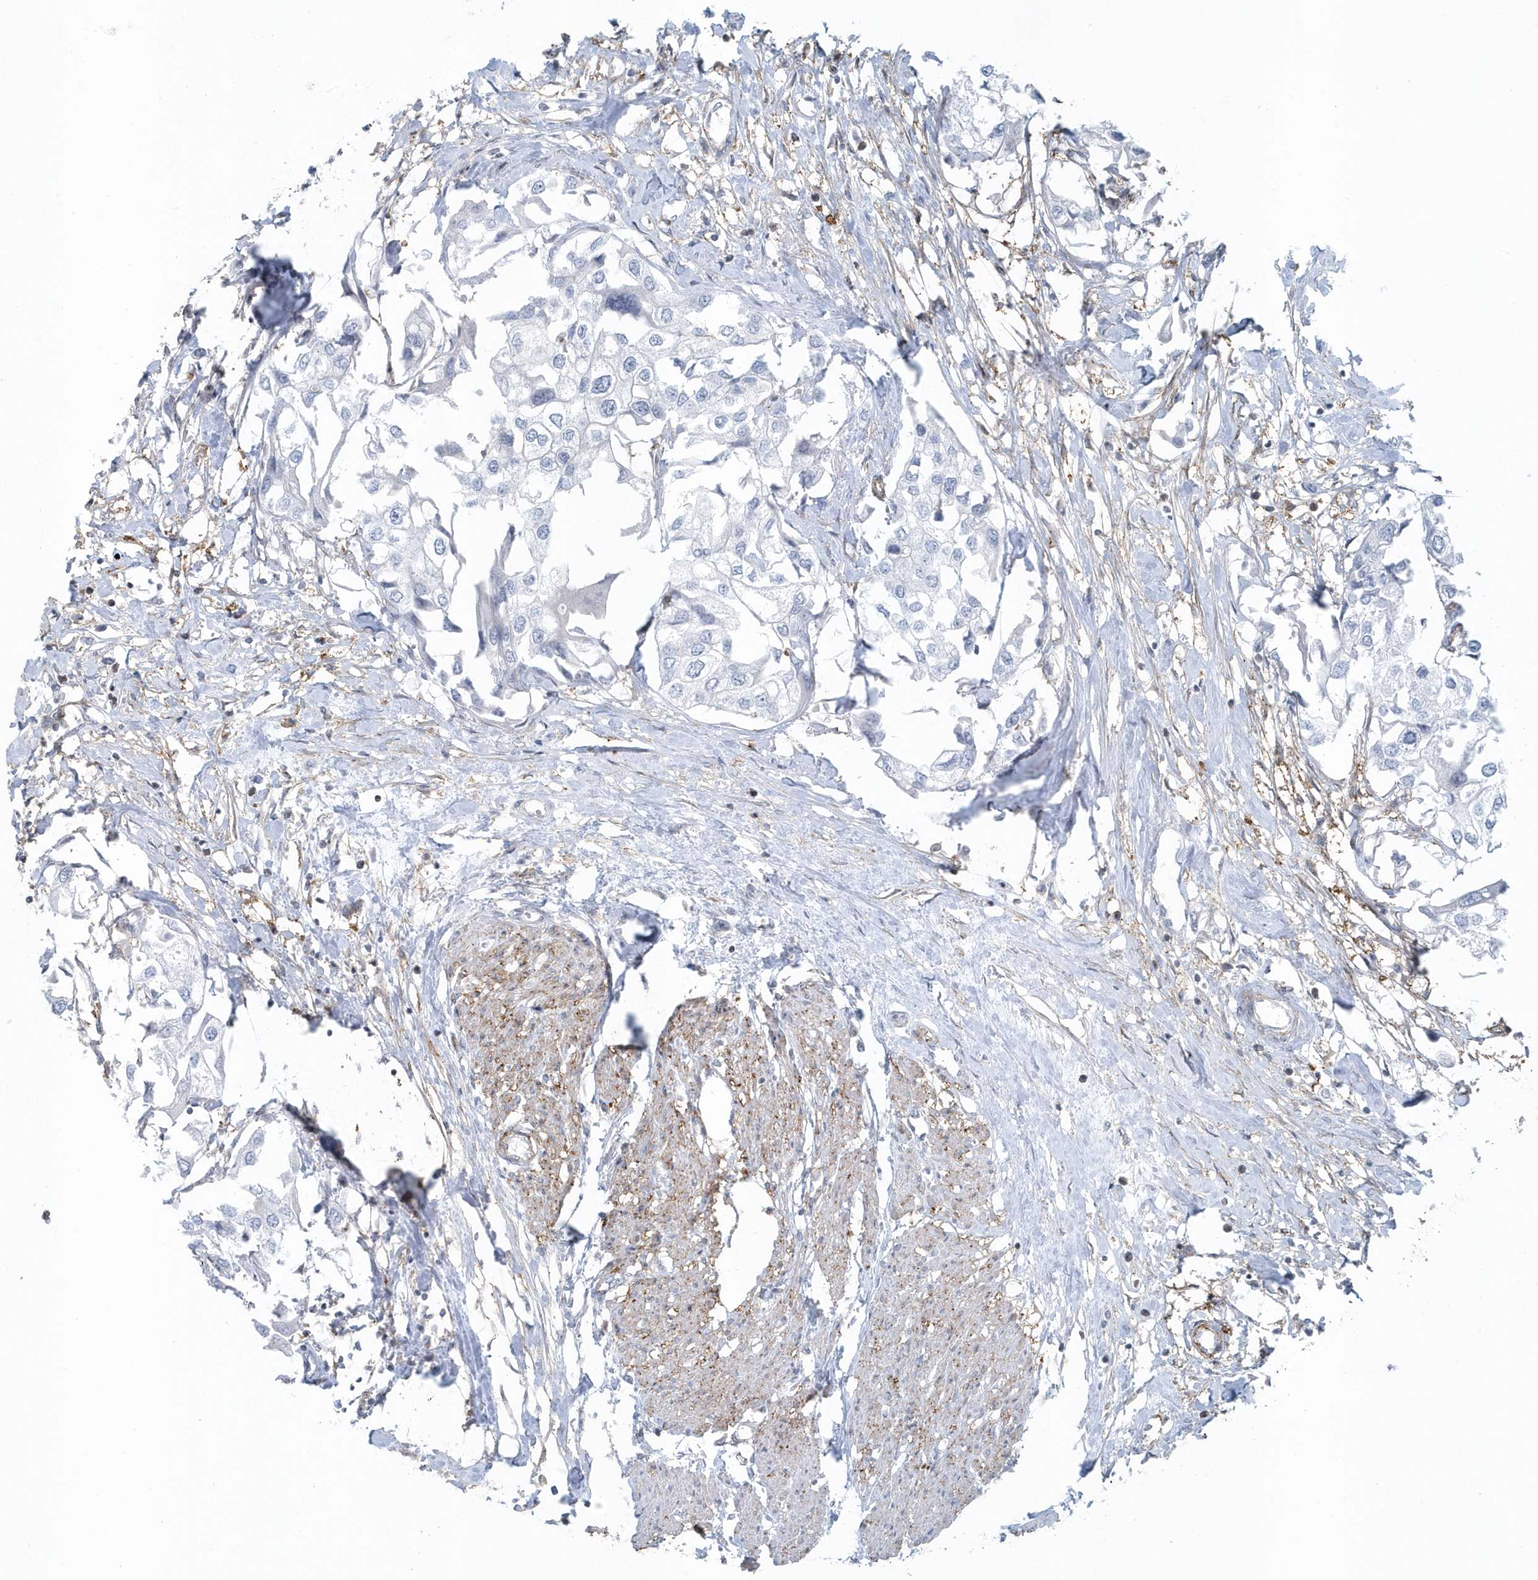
{"staining": {"intensity": "negative", "quantity": "none", "location": "none"}, "tissue": "urothelial cancer", "cell_type": "Tumor cells", "image_type": "cancer", "snomed": [{"axis": "morphology", "description": "Urothelial carcinoma, High grade"}, {"axis": "topography", "description": "Urinary bladder"}], "caption": "Tumor cells show no significant protein staining in urothelial cancer.", "gene": "CACNB2", "patient": {"sex": "male", "age": 64}}